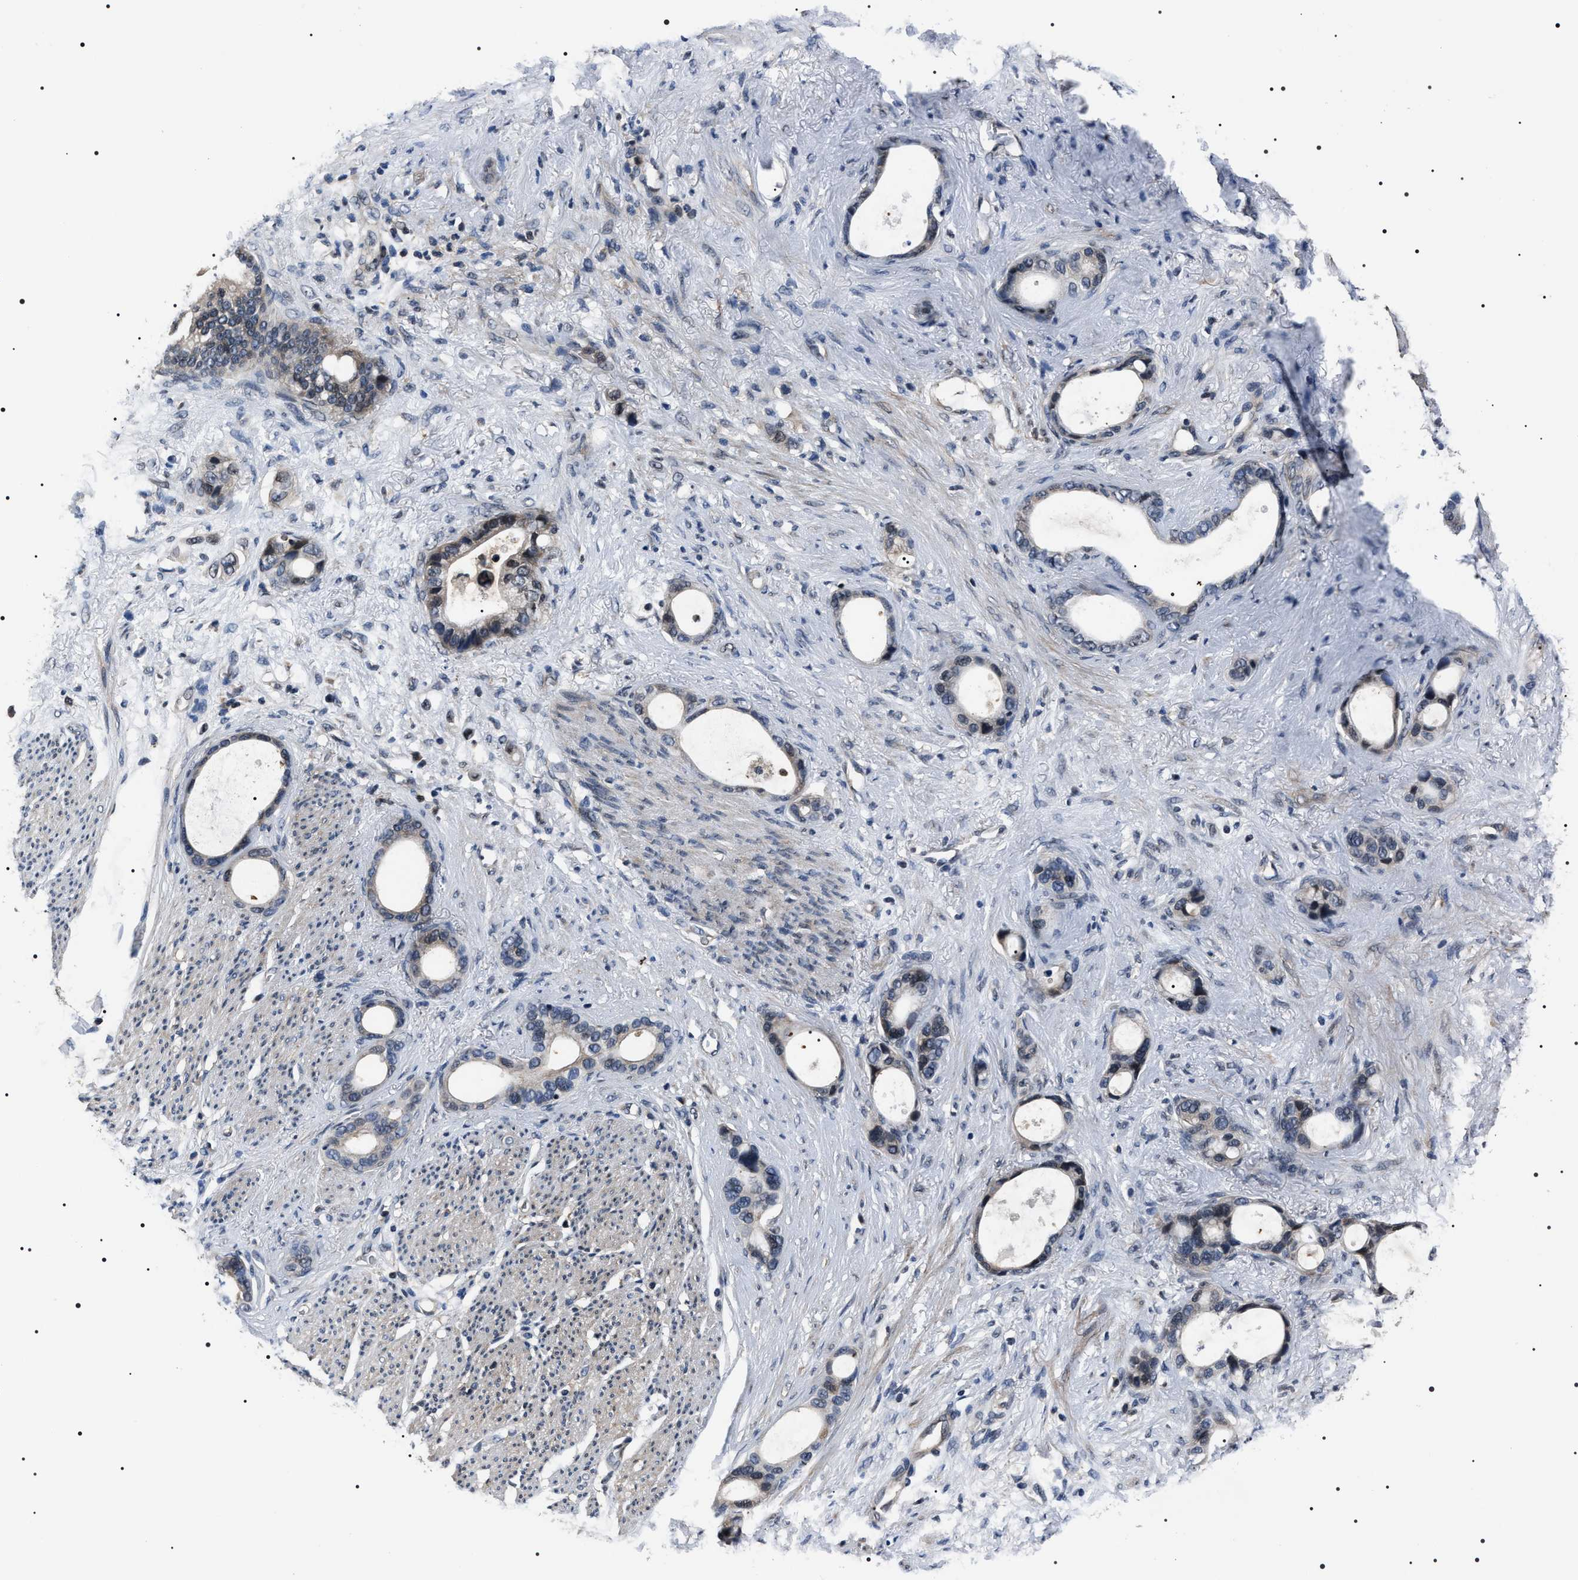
{"staining": {"intensity": "negative", "quantity": "none", "location": "none"}, "tissue": "stomach cancer", "cell_type": "Tumor cells", "image_type": "cancer", "snomed": [{"axis": "morphology", "description": "Adenocarcinoma, NOS"}, {"axis": "topography", "description": "Stomach"}], "caption": "IHC of human adenocarcinoma (stomach) displays no staining in tumor cells.", "gene": "SIPA1", "patient": {"sex": "female", "age": 75}}